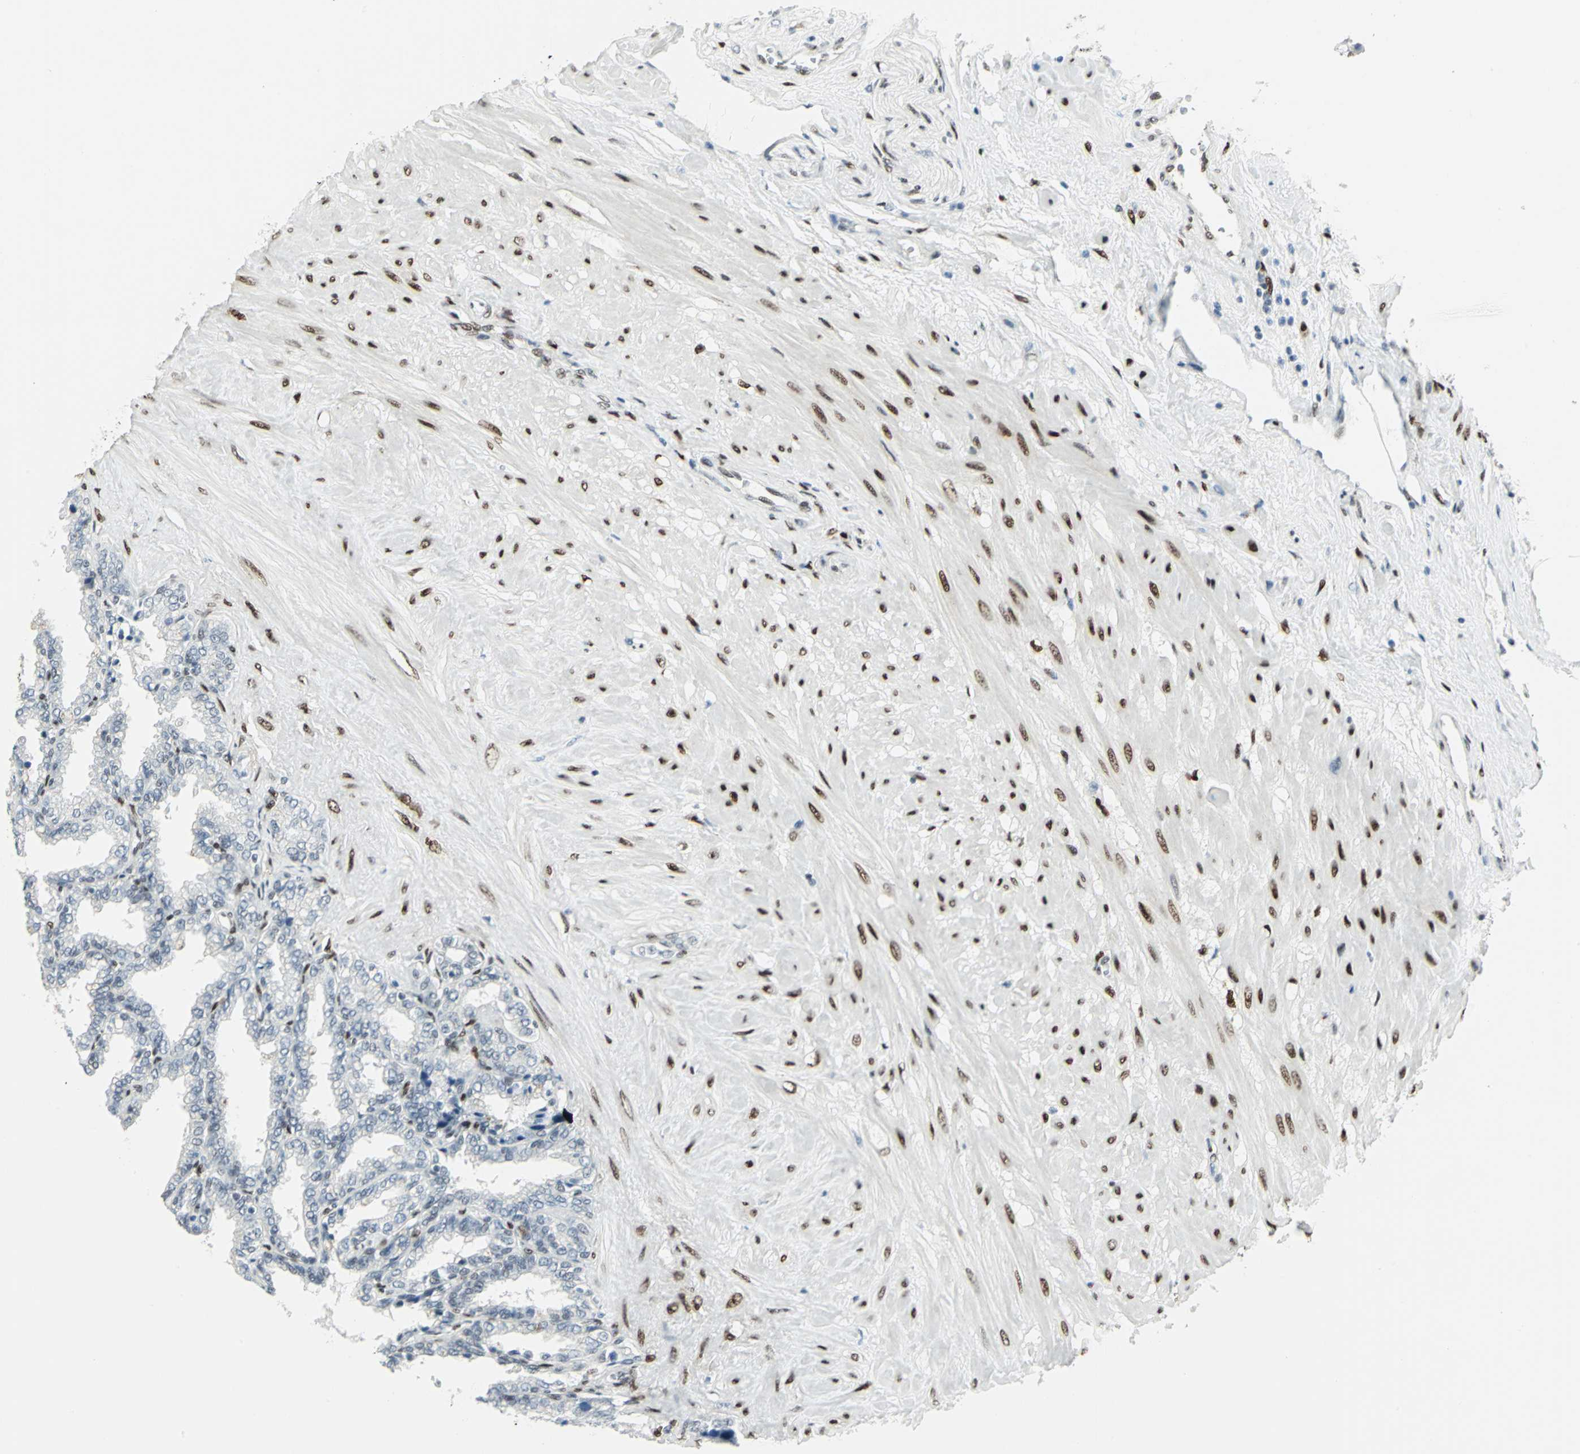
{"staining": {"intensity": "moderate", "quantity": "25%-75%", "location": "nuclear"}, "tissue": "seminal vesicle", "cell_type": "Glandular cells", "image_type": "normal", "snomed": [{"axis": "morphology", "description": "Normal tissue, NOS"}, {"axis": "topography", "description": "Seminal veicle"}], "caption": "Glandular cells show moderate nuclear expression in approximately 25%-75% of cells in normal seminal vesicle. The protein of interest is shown in brown color, while the nuclei are stained blue.", "gene": "MEIS2", "patient": {"sex": "male", "age": 46}}